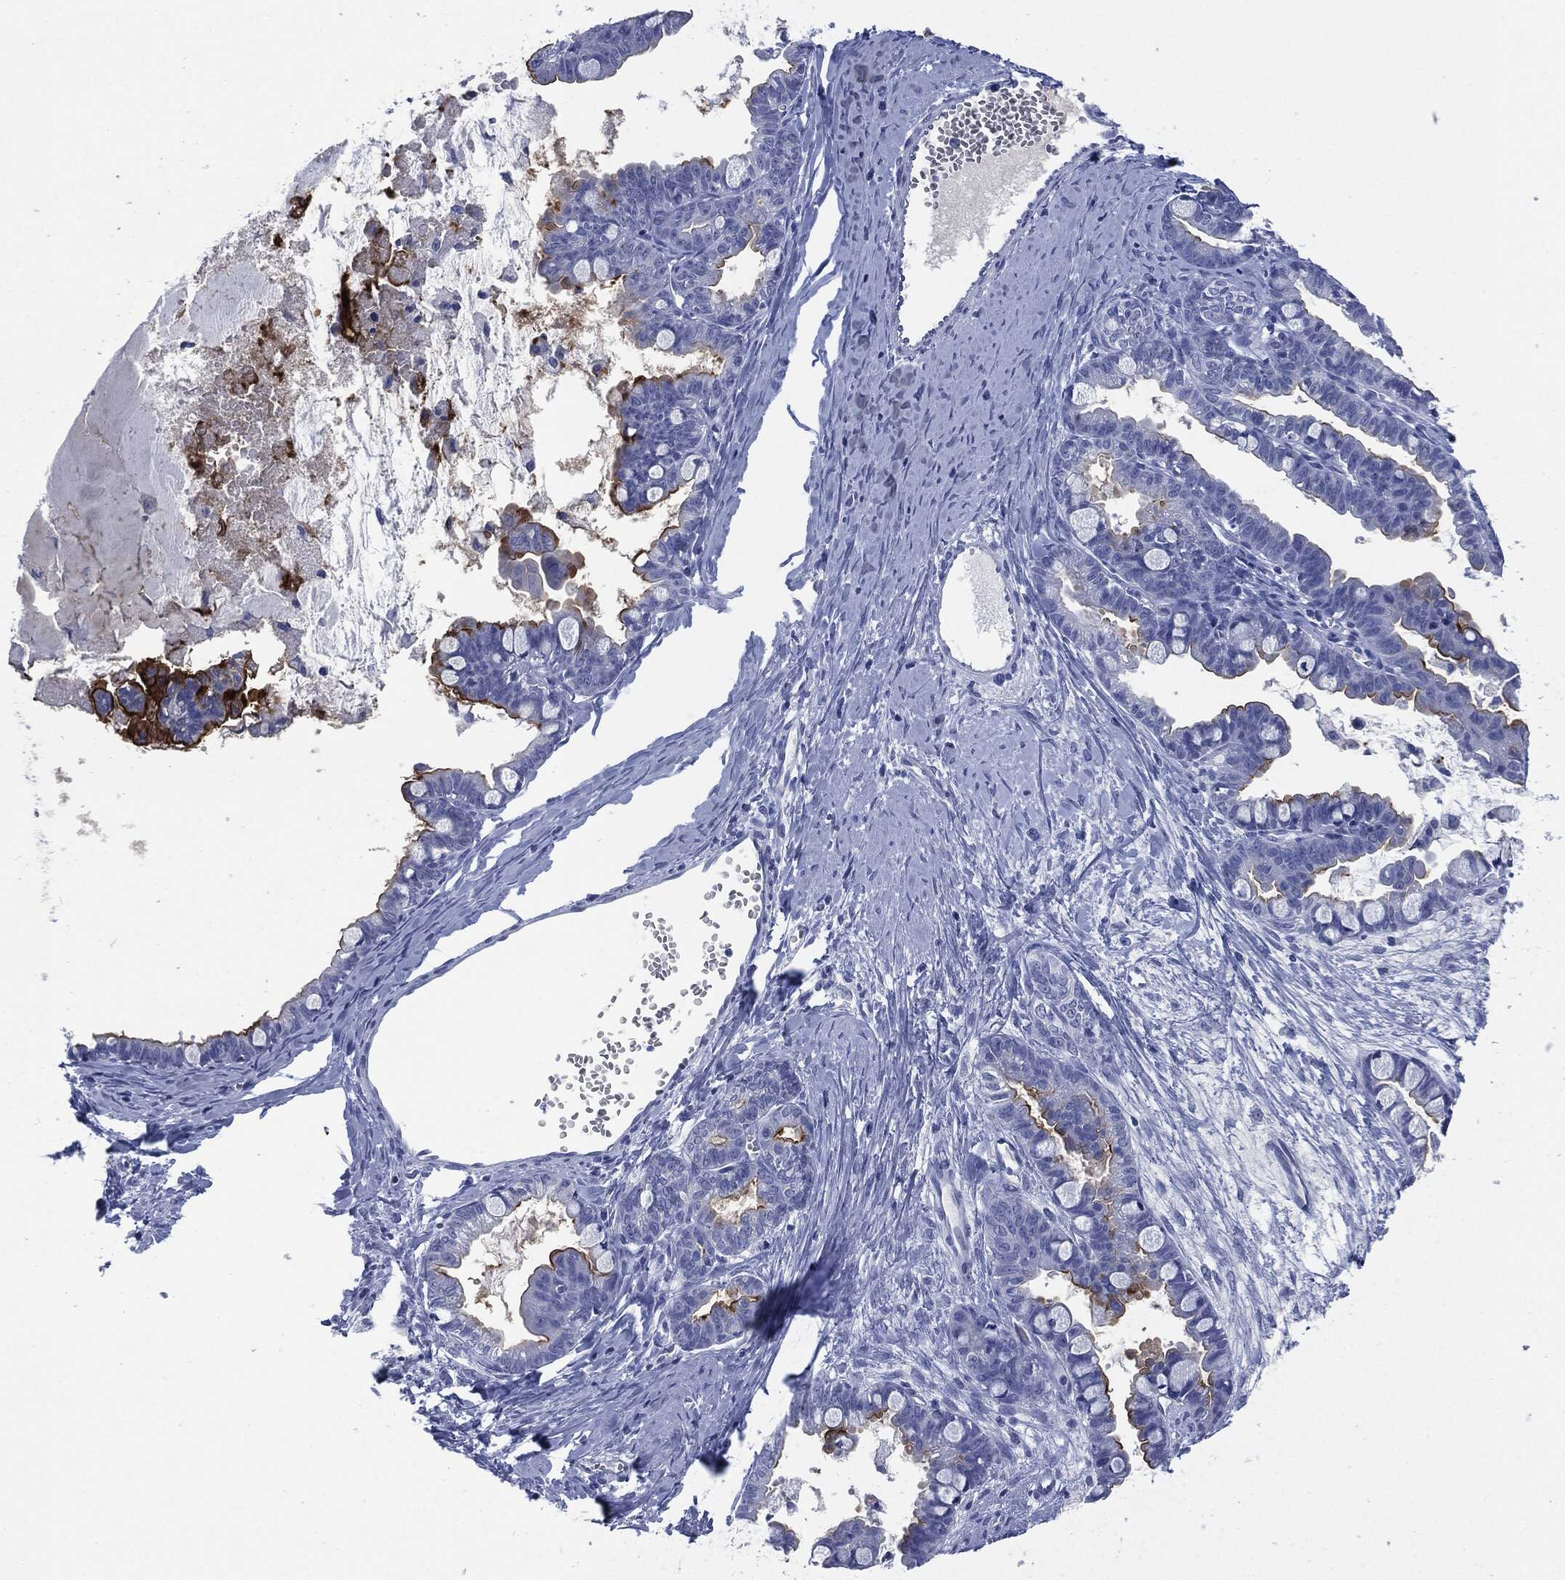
{"staining": {"intensity": "strong", "quantity": "<25%", "location": "cytoplasmic/membranous"}, "tissue": "ovarian cancer", "cell_type": "Tumor cells", "image_type": "cancer", "snomed": [{"axis": "morphology", "description": "Cystadenocarcinoma, mucinous, NOS"}, {"axis": "topography", "description": "Ovary"}], "caption": "The image shows staining of mucinous cystadenocarcinoma (ovarian), revealing strong cytoplasmic/membranous protein positivity (brown color) within tumor cells.", "gene": "MUC16", "patient": {"sex": "female", "age": 63}}